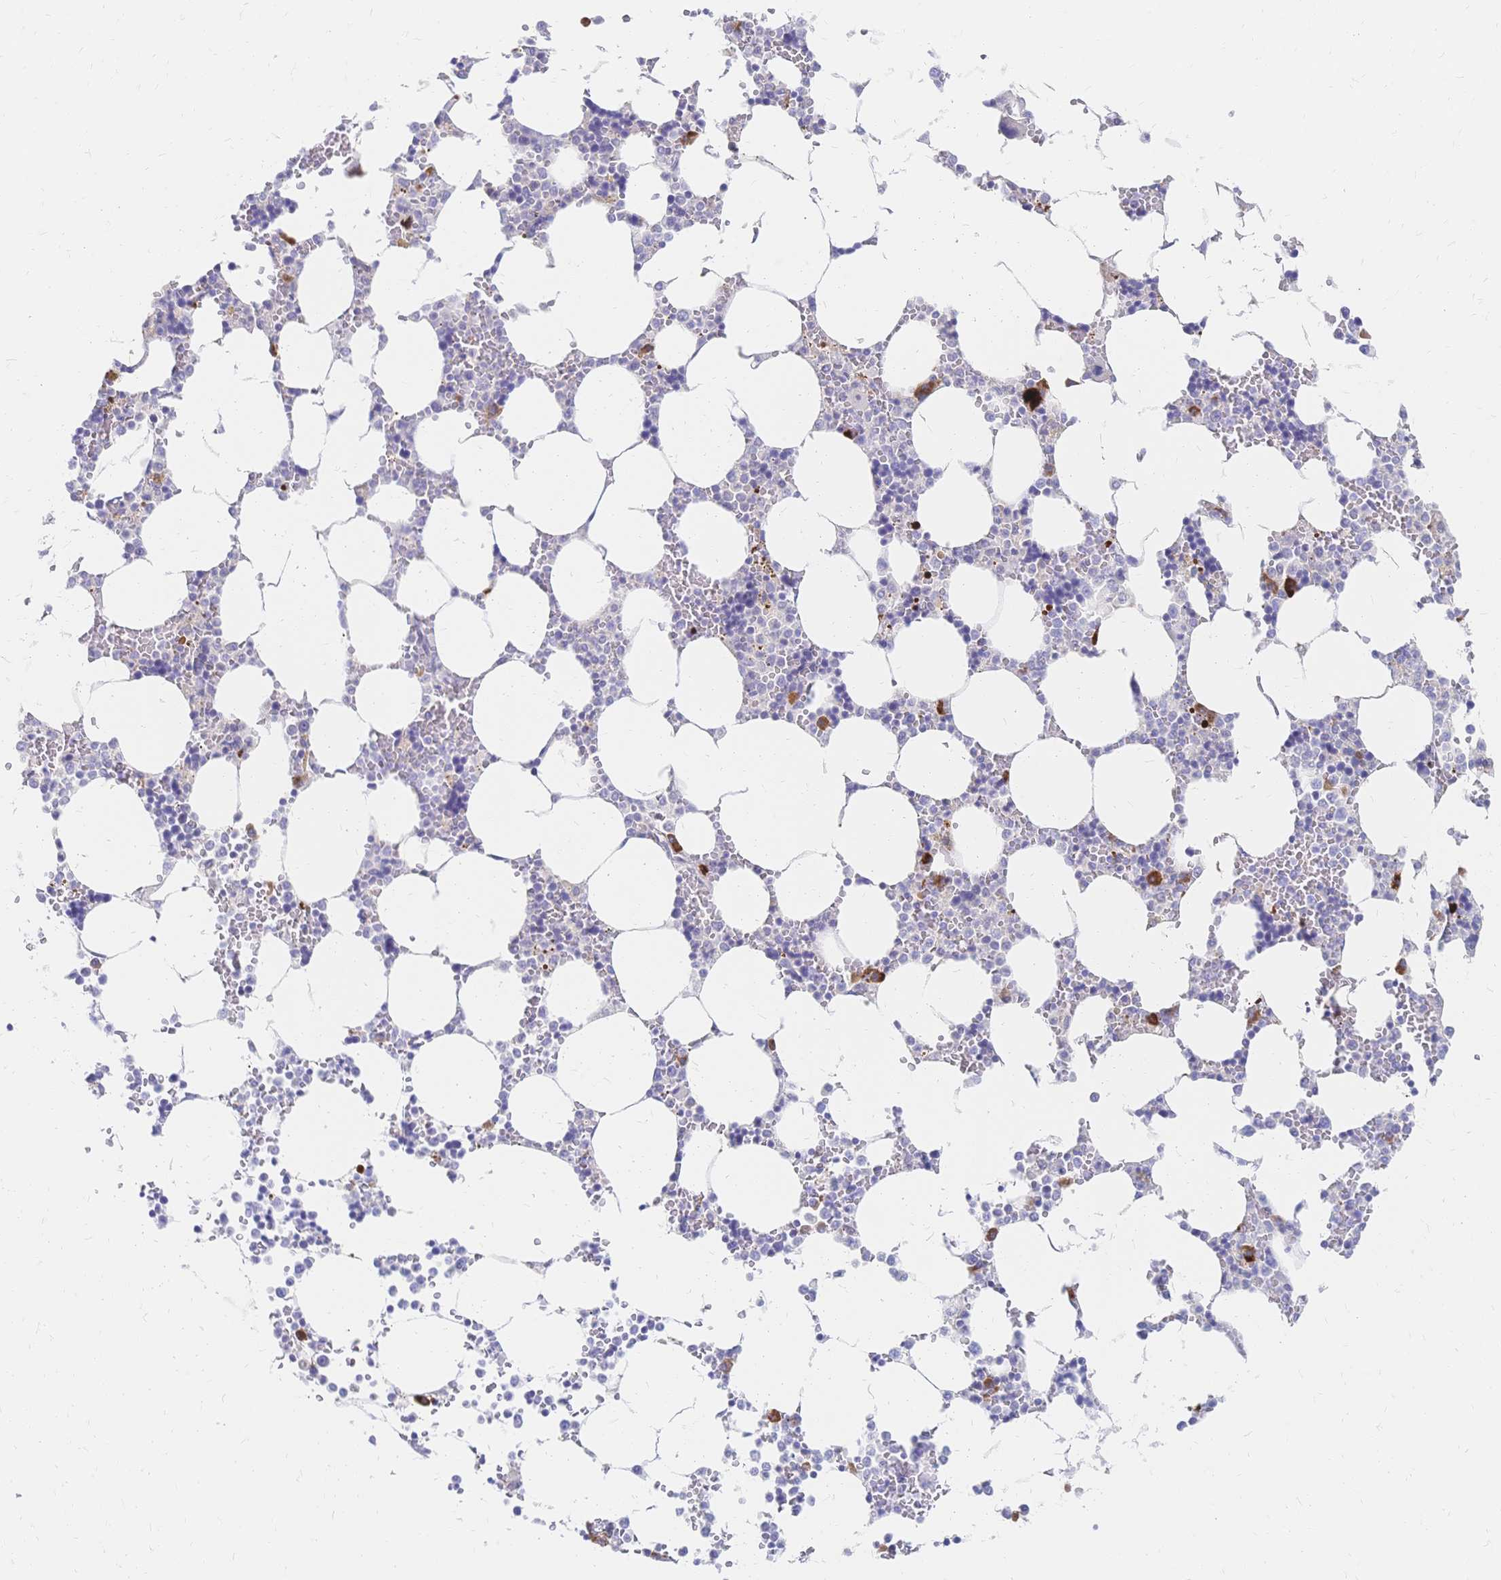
{"staining": {"intensity": "strong", "quantity": "<25%", "location": "cytoplasmic/membranous"}, "tissue": "bone marrow", "cell_type": "Hematopoietic cells", "image_type": "normal", "snomed": [{"axis": "morphology", "description": "Normal tissue, NOS"}, {"axis": "topography", "description": "Bone marrow"}], "caption": "DAB (3,3'-diaminobenzidine) immunohistochemical staining of unremarkable bone marrow displays strong cytoplasmic/membranous protein expression in about <25% of hematopoietic cells.", "gene": "PSORS1C2", "patient": {"sex": "male", "age": 64}}